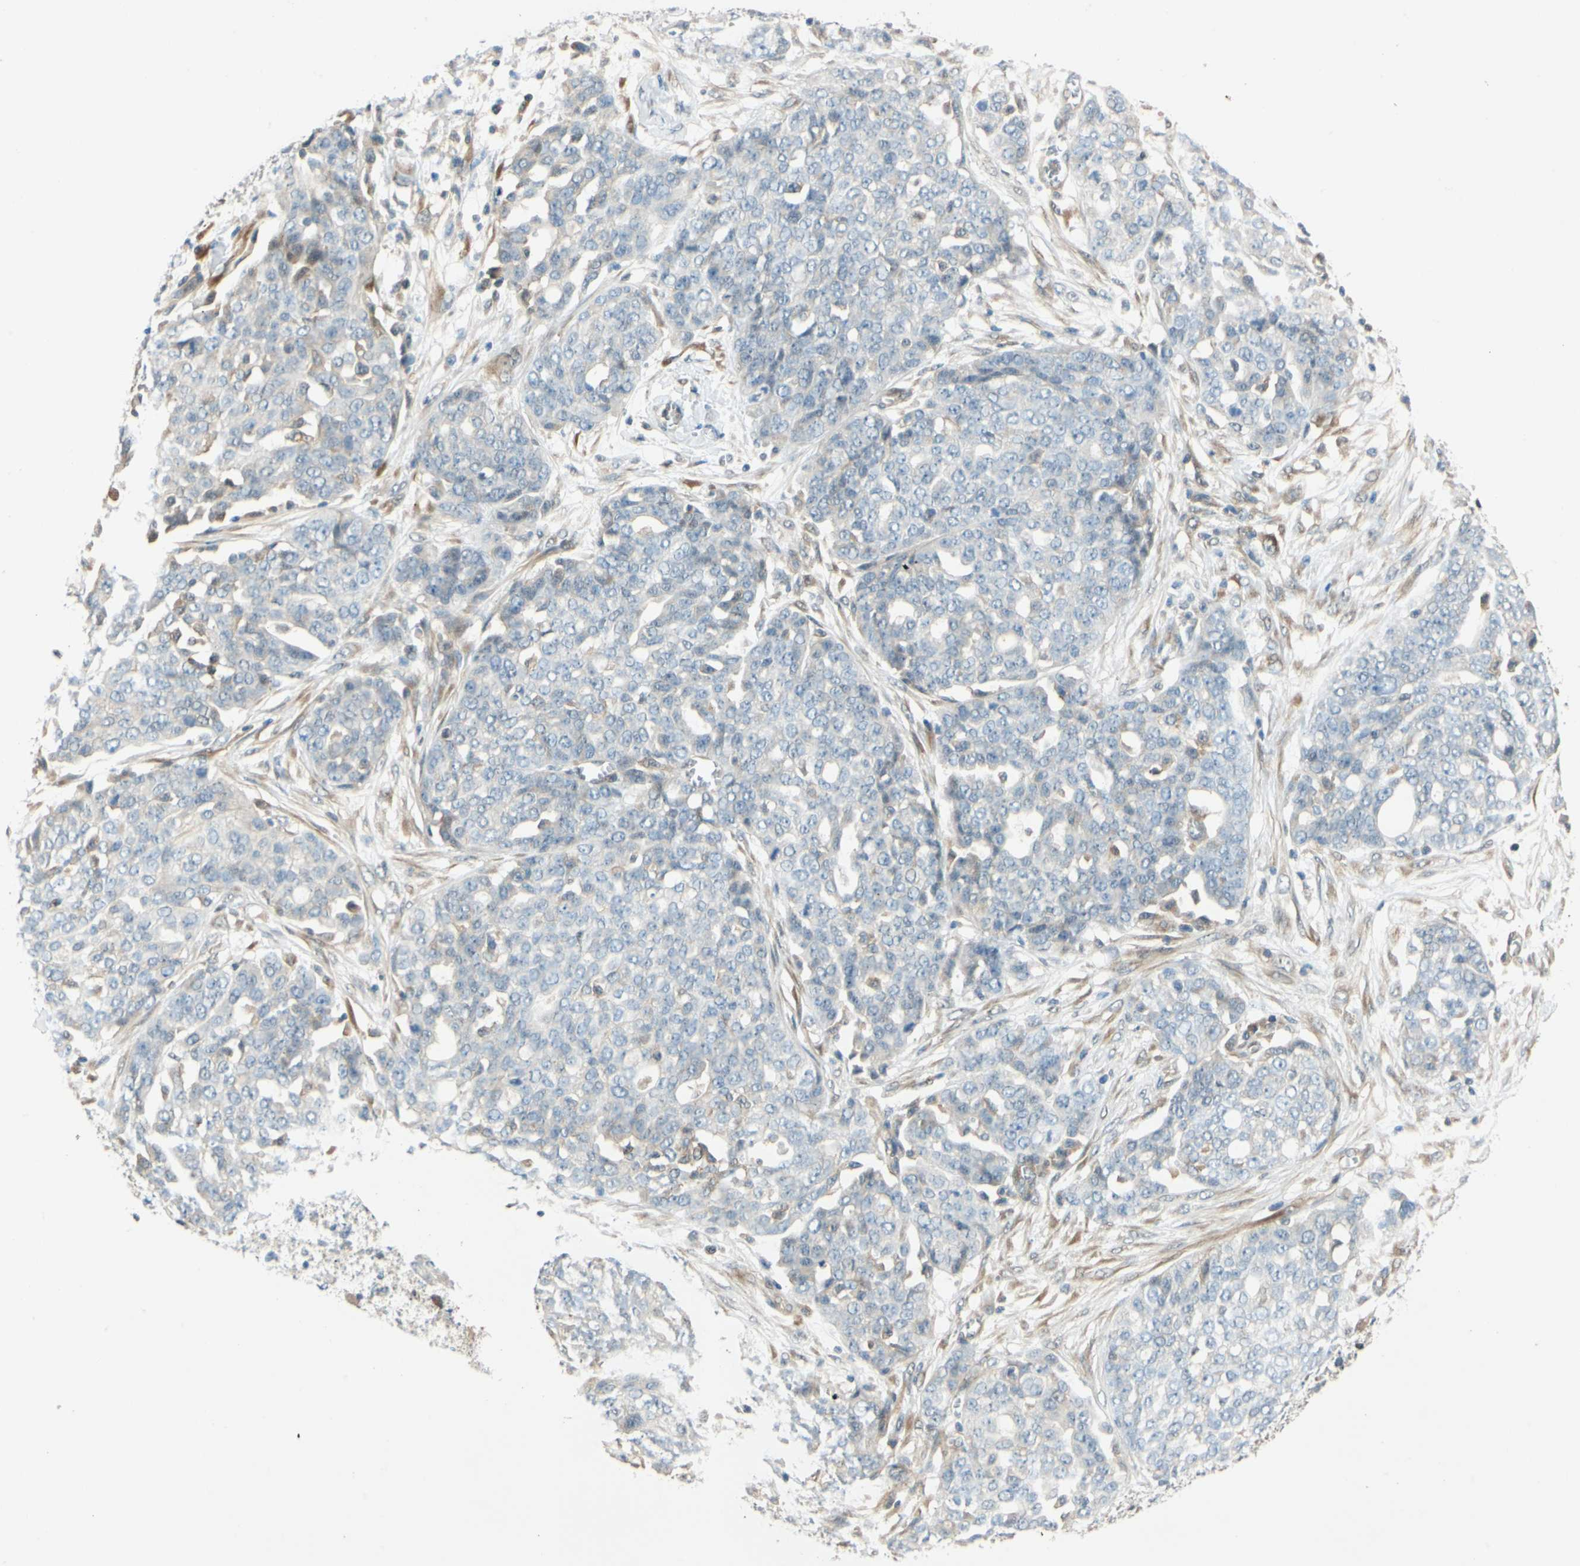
{"staining": {"intensity": "weak", "quantity": "<25%", "location": "cytoplasmic/membranous"}, "tissue": "ovarian cancer", "cell_type": "Tumor cells", "image_type": "cancer", "snomed": [{"axis": "morphology", "description": "Cystadenocarcinoma, serous, NOS"}, {"axis": "topography", "description": "Soft tissue"}, {"axis": "topography", "description": "Ovary"}], "caption": "A high-resolution micrograph shows immunohistochemistry (IHC) staining of ovarian cancer, which demonstrates no significant staining in tumor cells.", "gene": "WIPI1", "patient": {"sex": "female", "age": 57}}